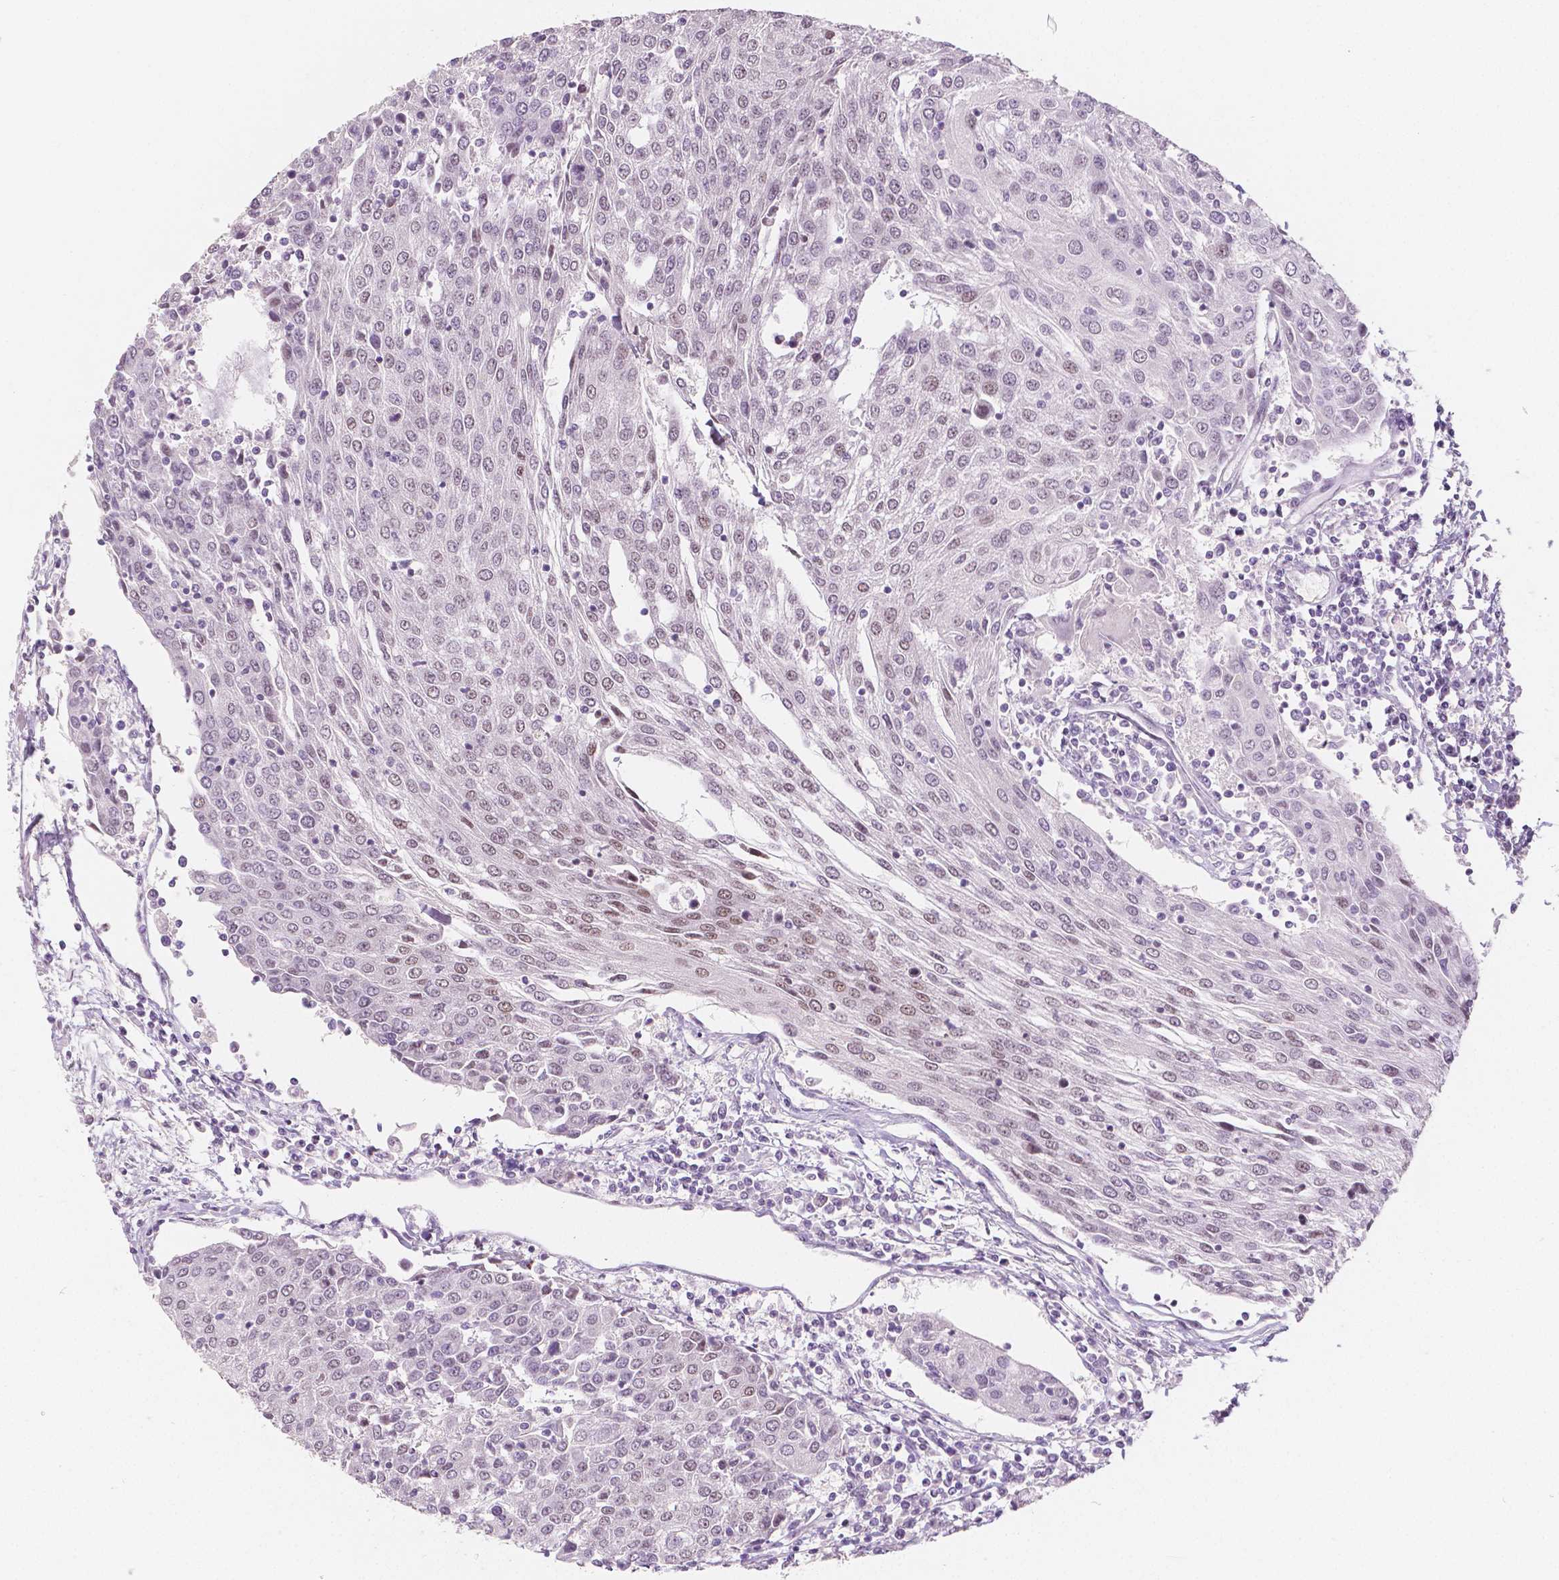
{"staining": {"intensity": "negative", "quantity": "none", "location": "none"}, "tissue": "urothelial cancer", "cell_type": "Tumor cells", "image_type": "cancer", "snomed": [{"axis": "morphology", "description": "Urothelial carcinoma, High grade"}, {"axis": "topography", "description": "Urinary bladder"}], "caption": "A high-resolution image shows IHC staining of urothelial cancer, which exhibits no significant positivity in tumor cells. Brightfield microscopy of immunohistochemistry stained with DAB (brown) and hematoxylin (blue), captured at high magnification.", "gene": "KDM5B", "patient": {"sex": "female", "age": 85}}